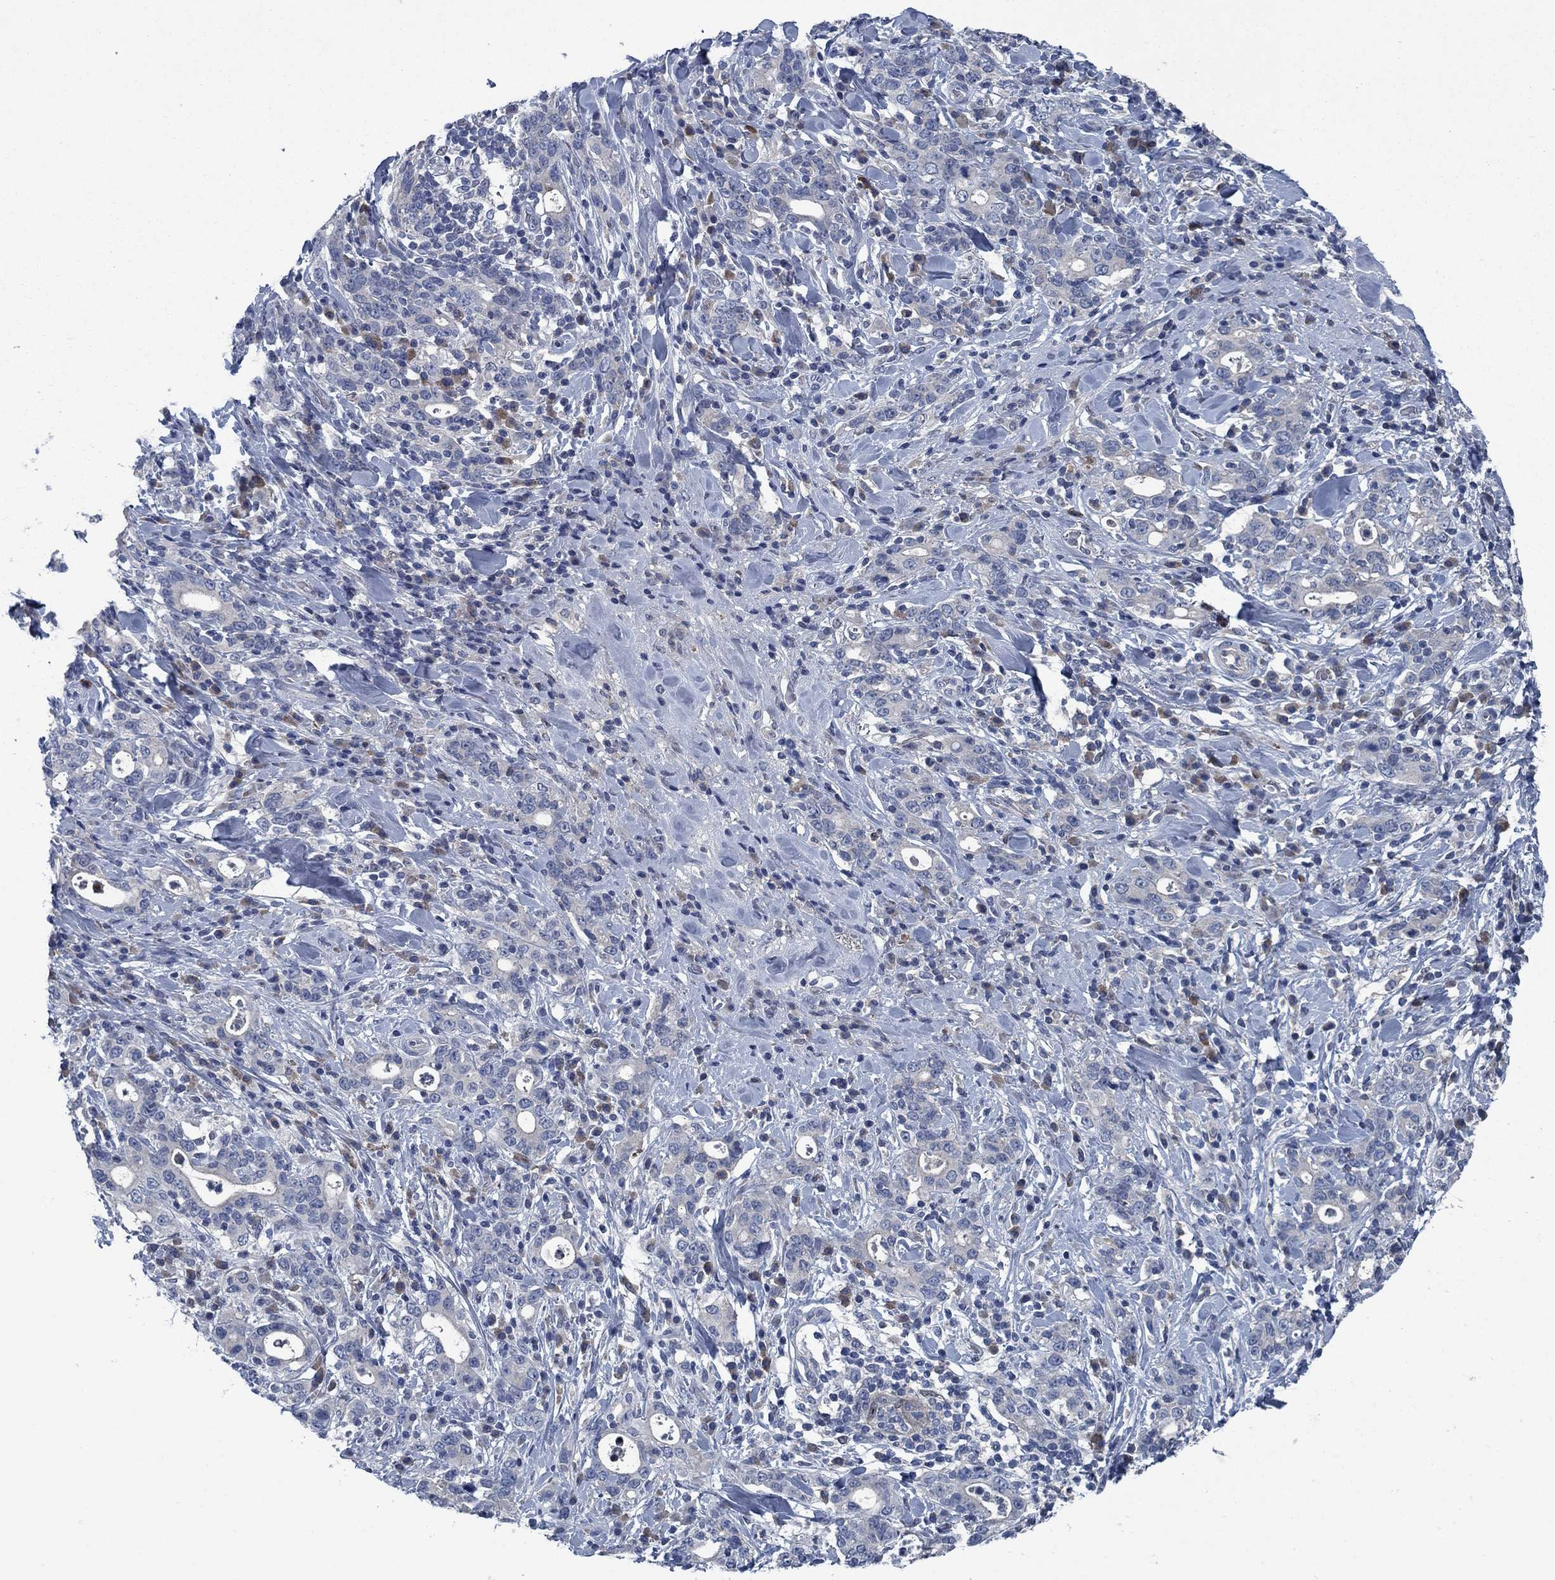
{"staining": {"intensity": "negative", "quantity": "none", "location": "none"}, "tissue": "stomach cancer", "cell_type": "Tumor cells", "image_type": "cancer", "snomed": [{"axis": "morphology", "description": "Adenocarcinoma, NOS"}, {"axis": "topography", "description": "Stomach"}], "caption": "Tumor cells show no significant protein expression in stomach adenocarcinoma.", "gene": "PNMA8A", "patient": {"sex": "male", "age": 79}}